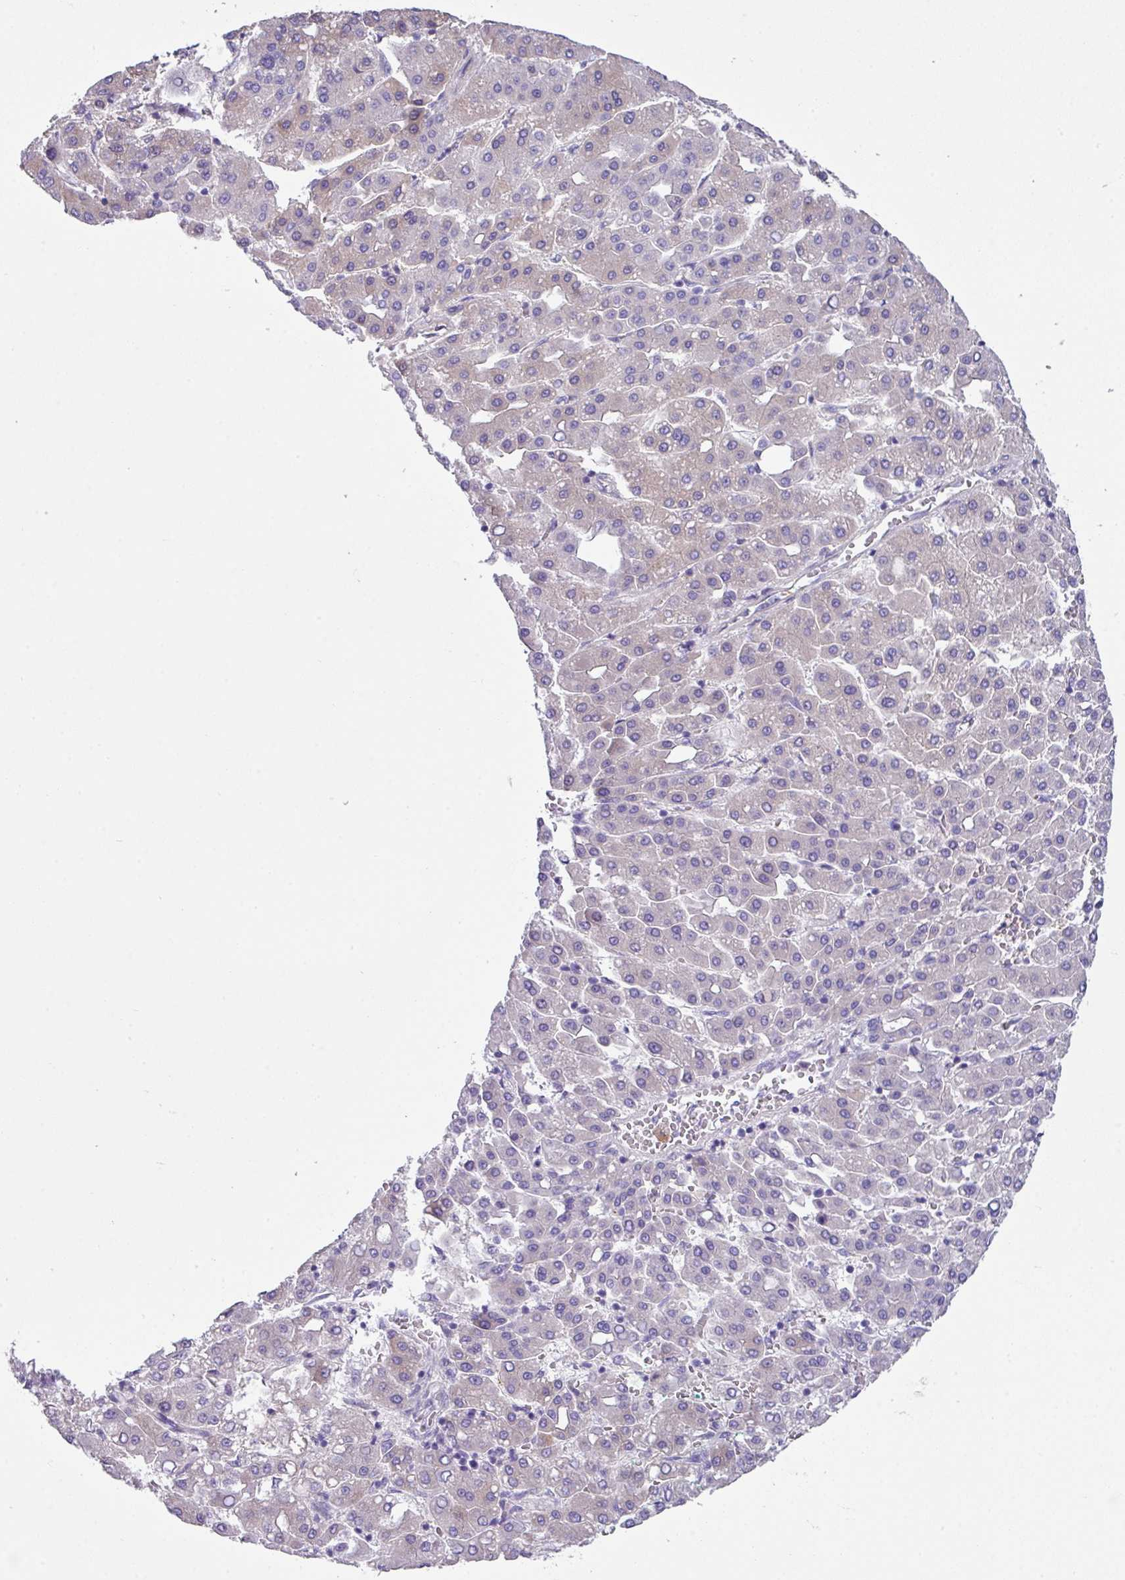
{"staining": {"intensity": "weak", "quantity": "<25%", "location": "cytoplasmic/membranous"}, "tissue": "liver cancer", "cell_type": "Tumor cells", "image_type": "cancer", "snomed": [{"axis": "morphology", "description": "Carcinoma, Hepatocellular, NOS"}, {"axis": "topography", "description": "Liver"}], "caption": "A micrograph of human liver cancer is negative for staining in tumor cells.", "gene": "DNAL1", "patient": {"sex": "male", "age": 65}}